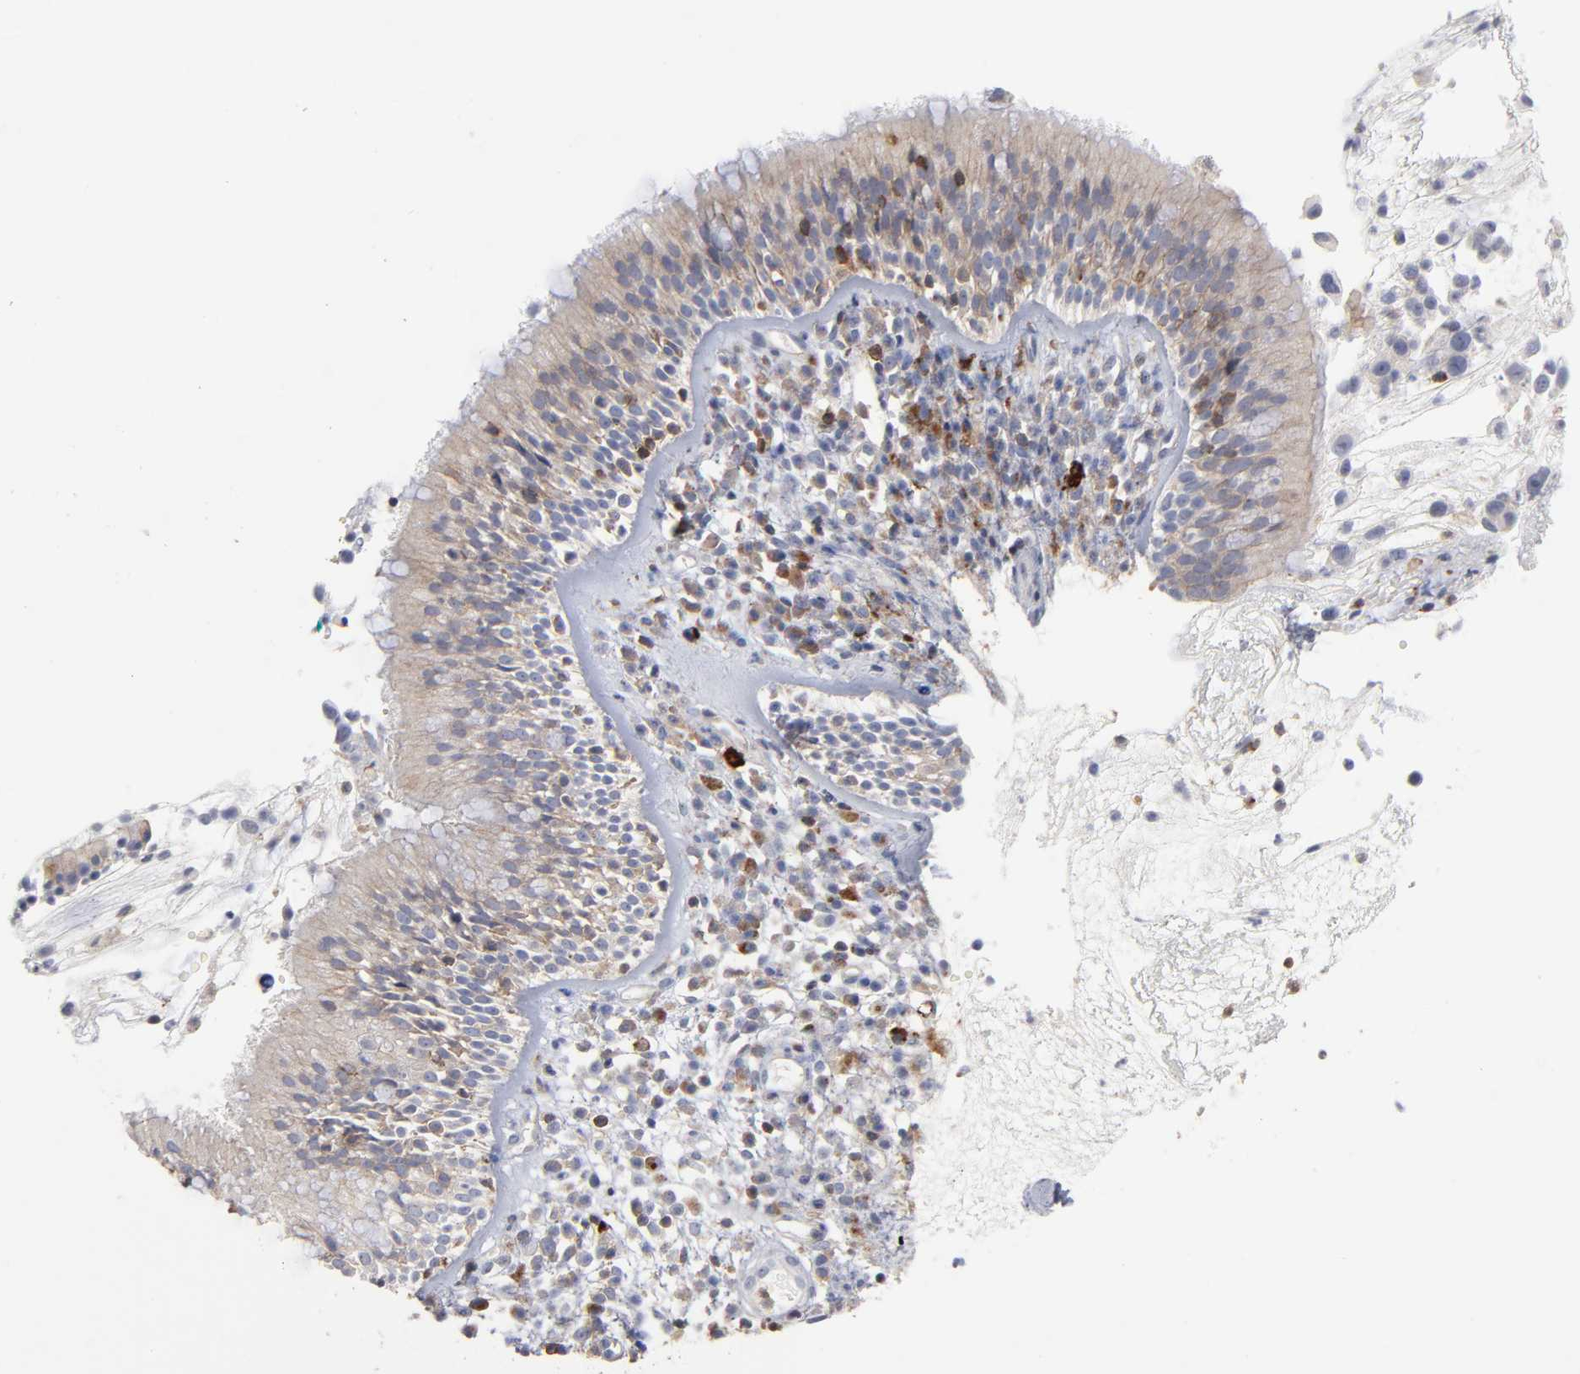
{"staining": {"intensity": "weak", "quantity": ">75%", "location": "cytoplasmic/membranous"}, "tissue": "nasopharynx", "cell_type": "Respiratory epithelial cells", "image_type": "normal", "snomed": [{"axis": "morphology", "description": "Normal tissue, NOS"}, {"axis": "morphology", "description": "Inflammation, NOS"}, {"axis": "morphology", "description": "Malignant melanoma, Metastatic site"}, {"axis": "topography", "description": "Nasopharynx"}], "caption": "Immunohistochemical staining of benign nasopharynx demonstrates weak cytoplasmic/membranous protein expression in about >75% of respiratory epithelial cells. The staining is performed using DAB (3,3'-diaminobenzidine) brown chromogen to label protein expression. The nuclei are counter-stained blue using hematoxylin.", "gene": "PDLIM2", "patient": {"sex": "female", "age": 55}}